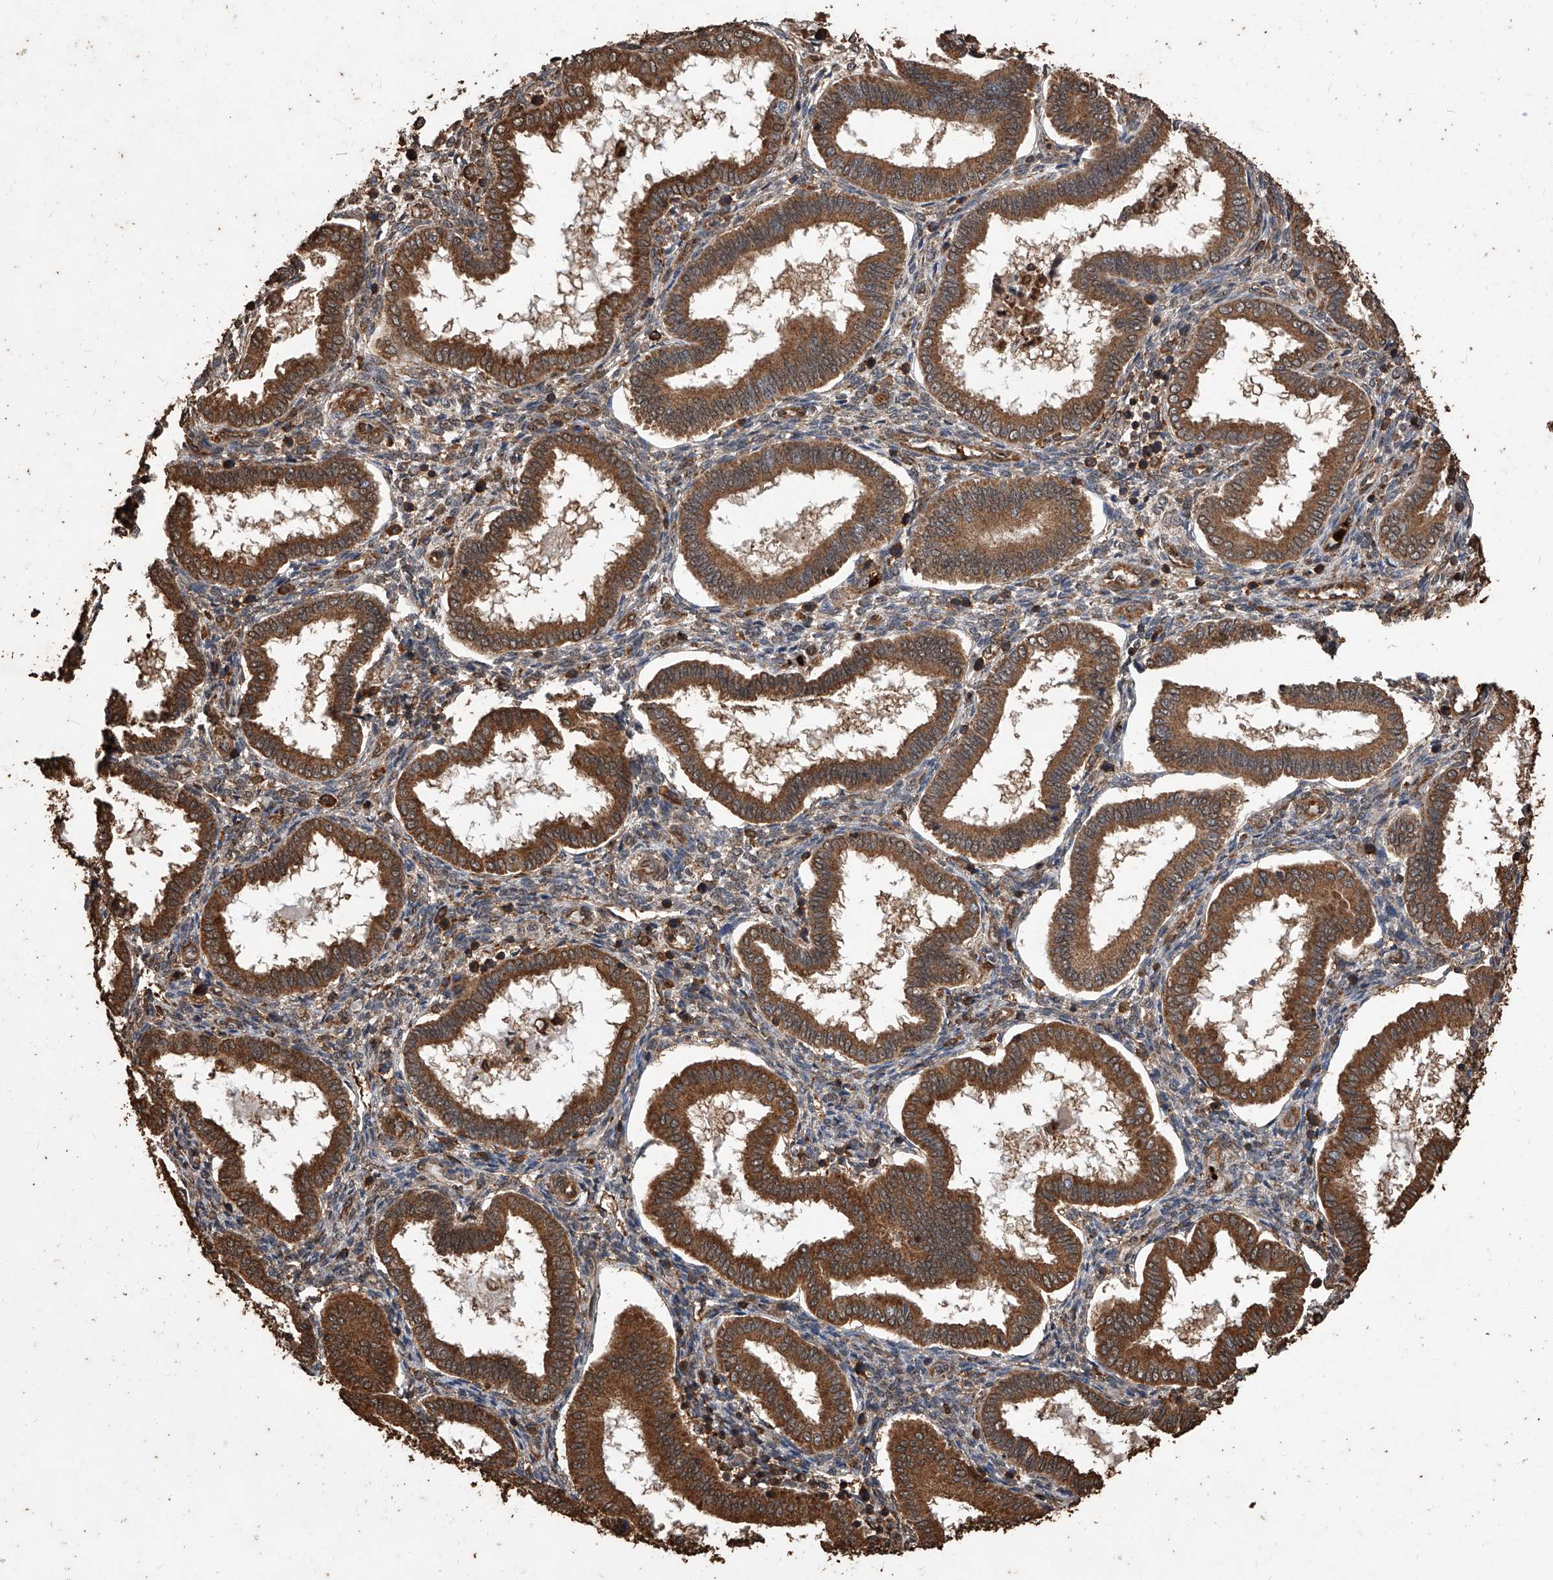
{"staining": {"intensity": "weak", "quantity": ">75%", "location": "cytoplasmic/membranous"}, "tissue": "endometrium", "cell_type": "Cells in endometrial stroma", "image_type": "normal", "snomed": [{"axis": "morphology", "description": "Normal tissue, NOS"}, {"axis": "topography", "description": "Endometrium"}], "caption": "Immunohistochemical staining of normal human endometrium shows low levels of weak cytoplasmic/membranous staining in about >75% of cells in endometrial stroma.", "gene": "UCP2", "patient": {"sex": "female", "age": 24}}